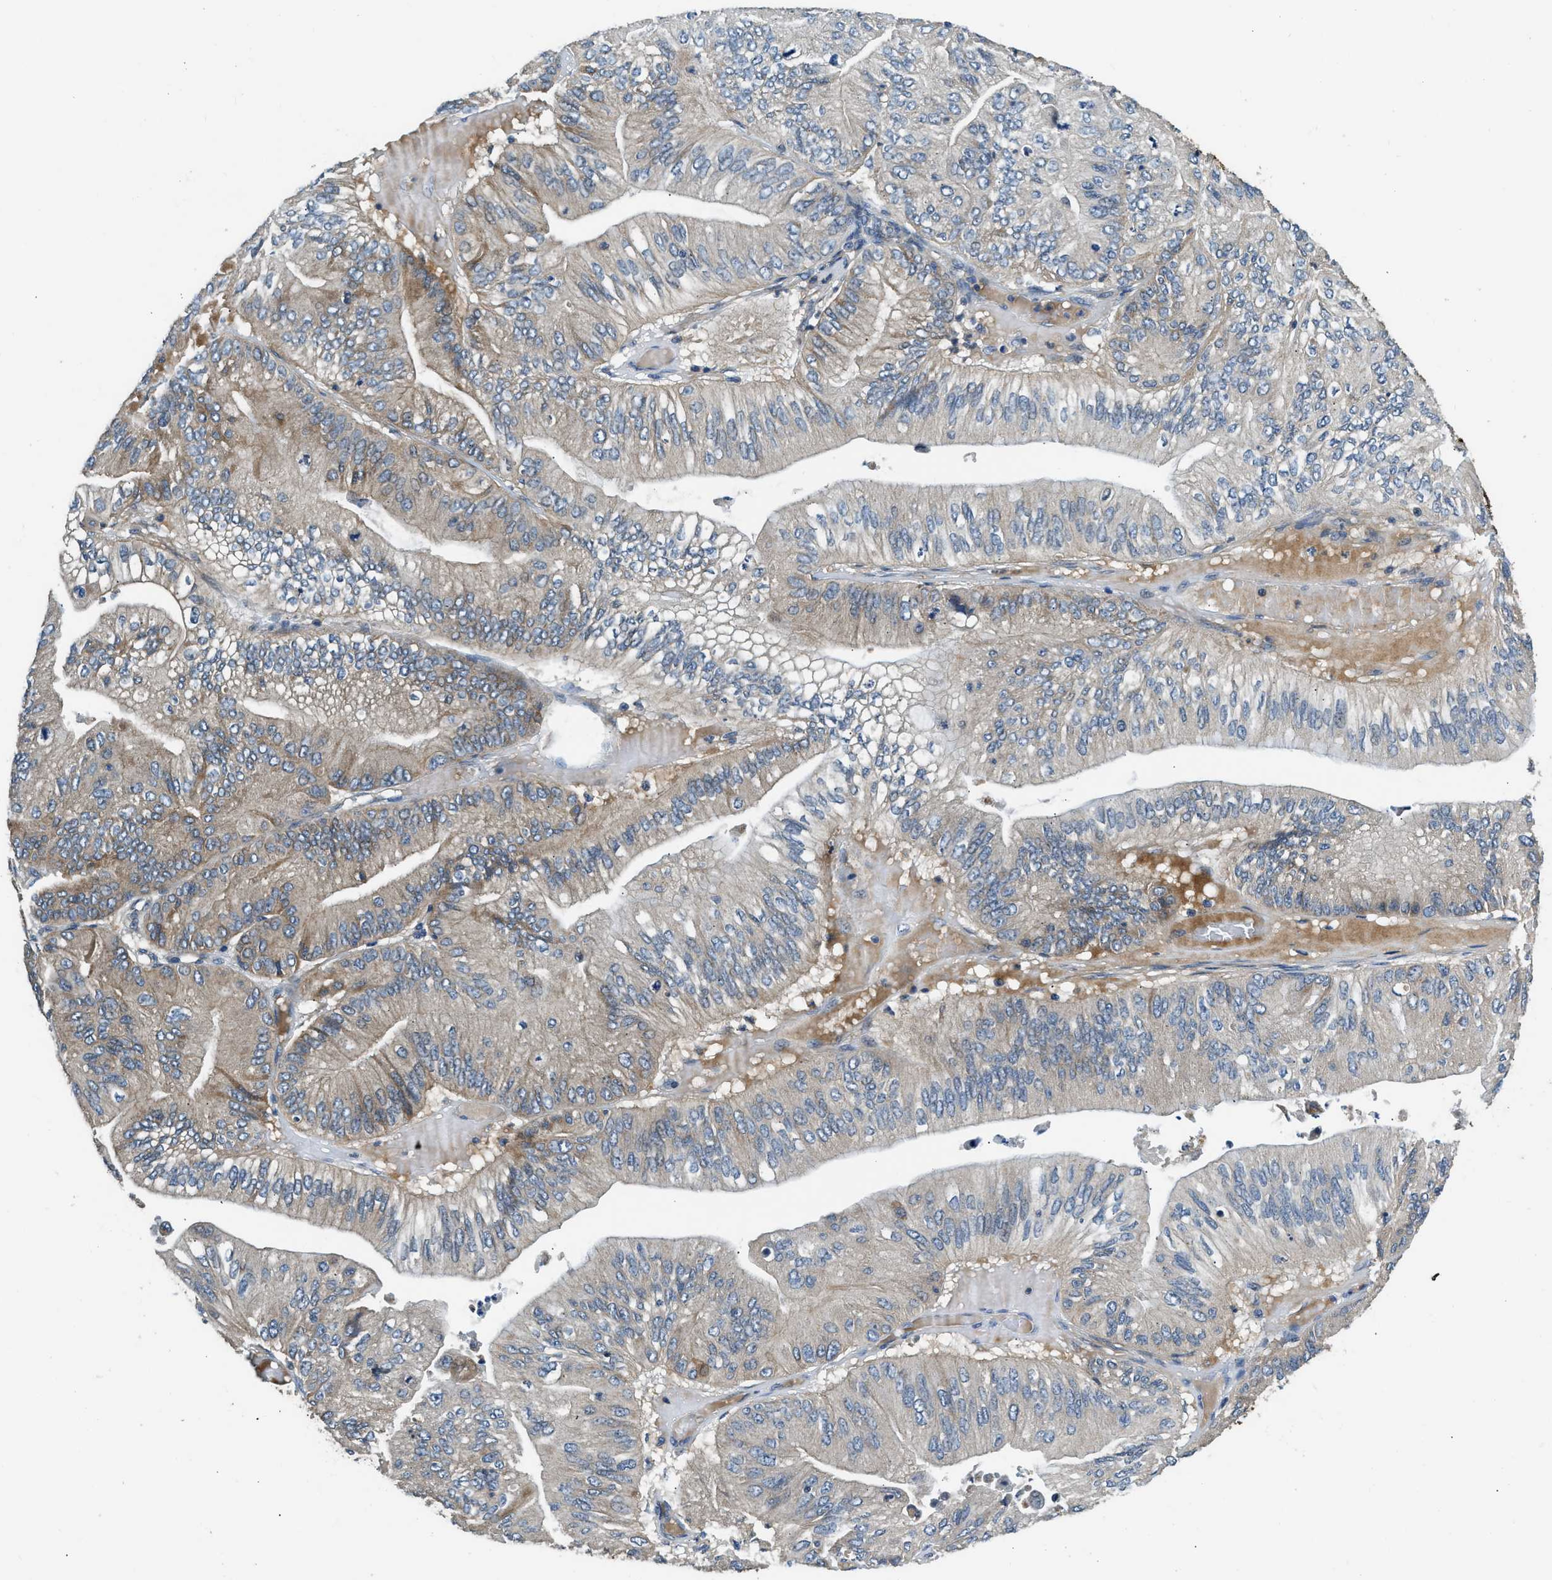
{"staining": {"intensity": "moderate", "quantity": "<25%", "location": "cytoplasmic/membranous"}, "tissue": "ovarian cancer", "cell_type": "Tumor cells", "image_type": "cancer", "snomed": [{"axis": "morphology", "description": "Cystadenocarcinoma, mucinous, NOS"}, {"axis": "topography", "description": "Ovary"}], "caption": "Ovarian cancer stained for a protein (brown) reveals moderate cytoplasmic/membranous positive expression in approximately <25% of tumor cells.", "gene": "IL3RA", "patient": {"sex": "female", "age": 61}}